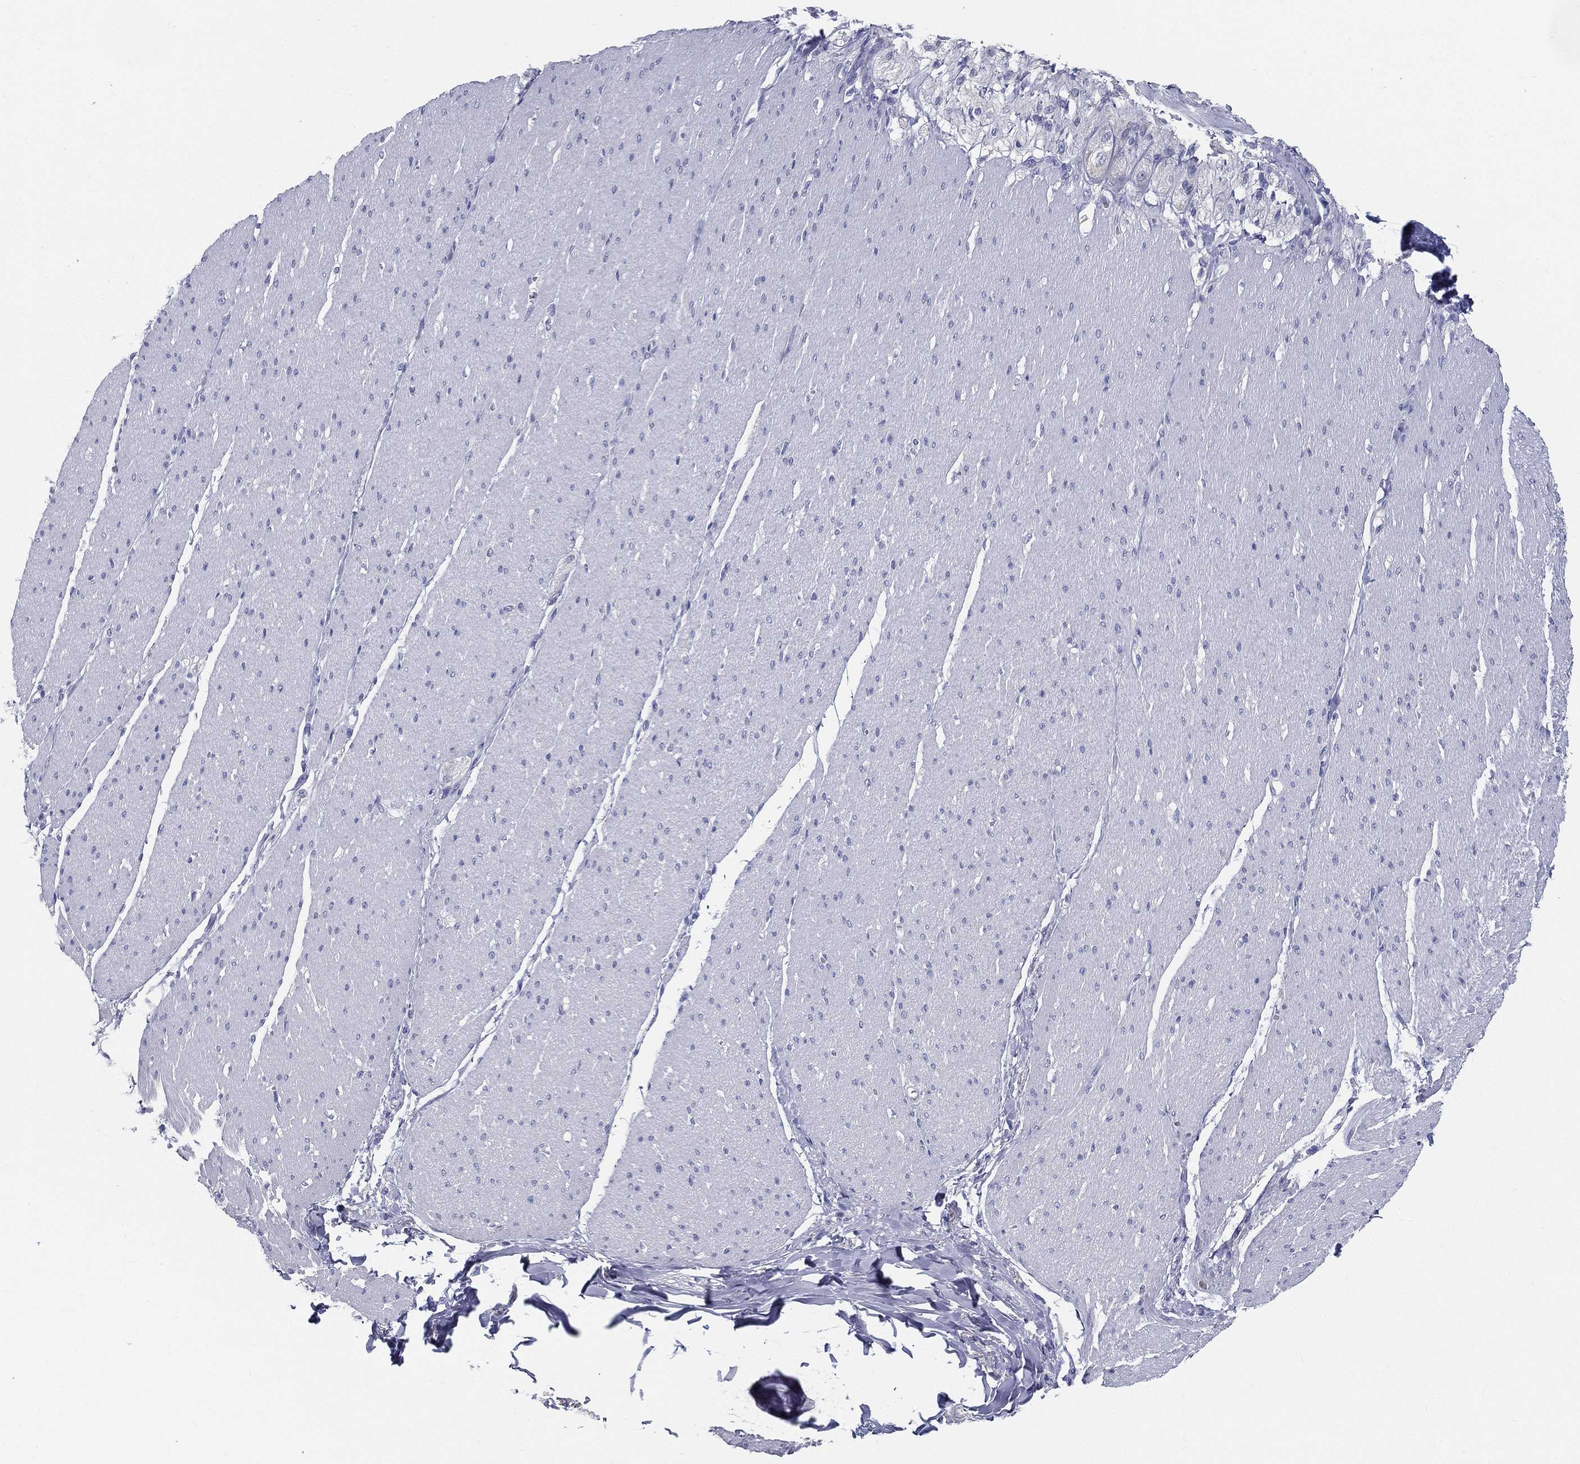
{"staining": {"intensity": "negative", "quantity": "none", "location": "none"}, "tissue": "adipose tissue", "cell_type": "Adipocytes", "image_type": "normal", "snomed": [{"axis": "morphology", "description": "Normal tissue, NOS"}, {"axis": "topography", "description": "Smooth muscle"}, {"axis": "topography", "description": "Duodenum"}, {"axis": "topography", "description": "Peripheral nerve tissue"}], "caption": "Adipocytes are negative for brown protein staining in normal adipose tissue. (Brightfield microscopy of DAB immunohistochemistry (IHC) at high magnification).", "gene": "STS", "patient": {"sex": "female", "age": 61}}